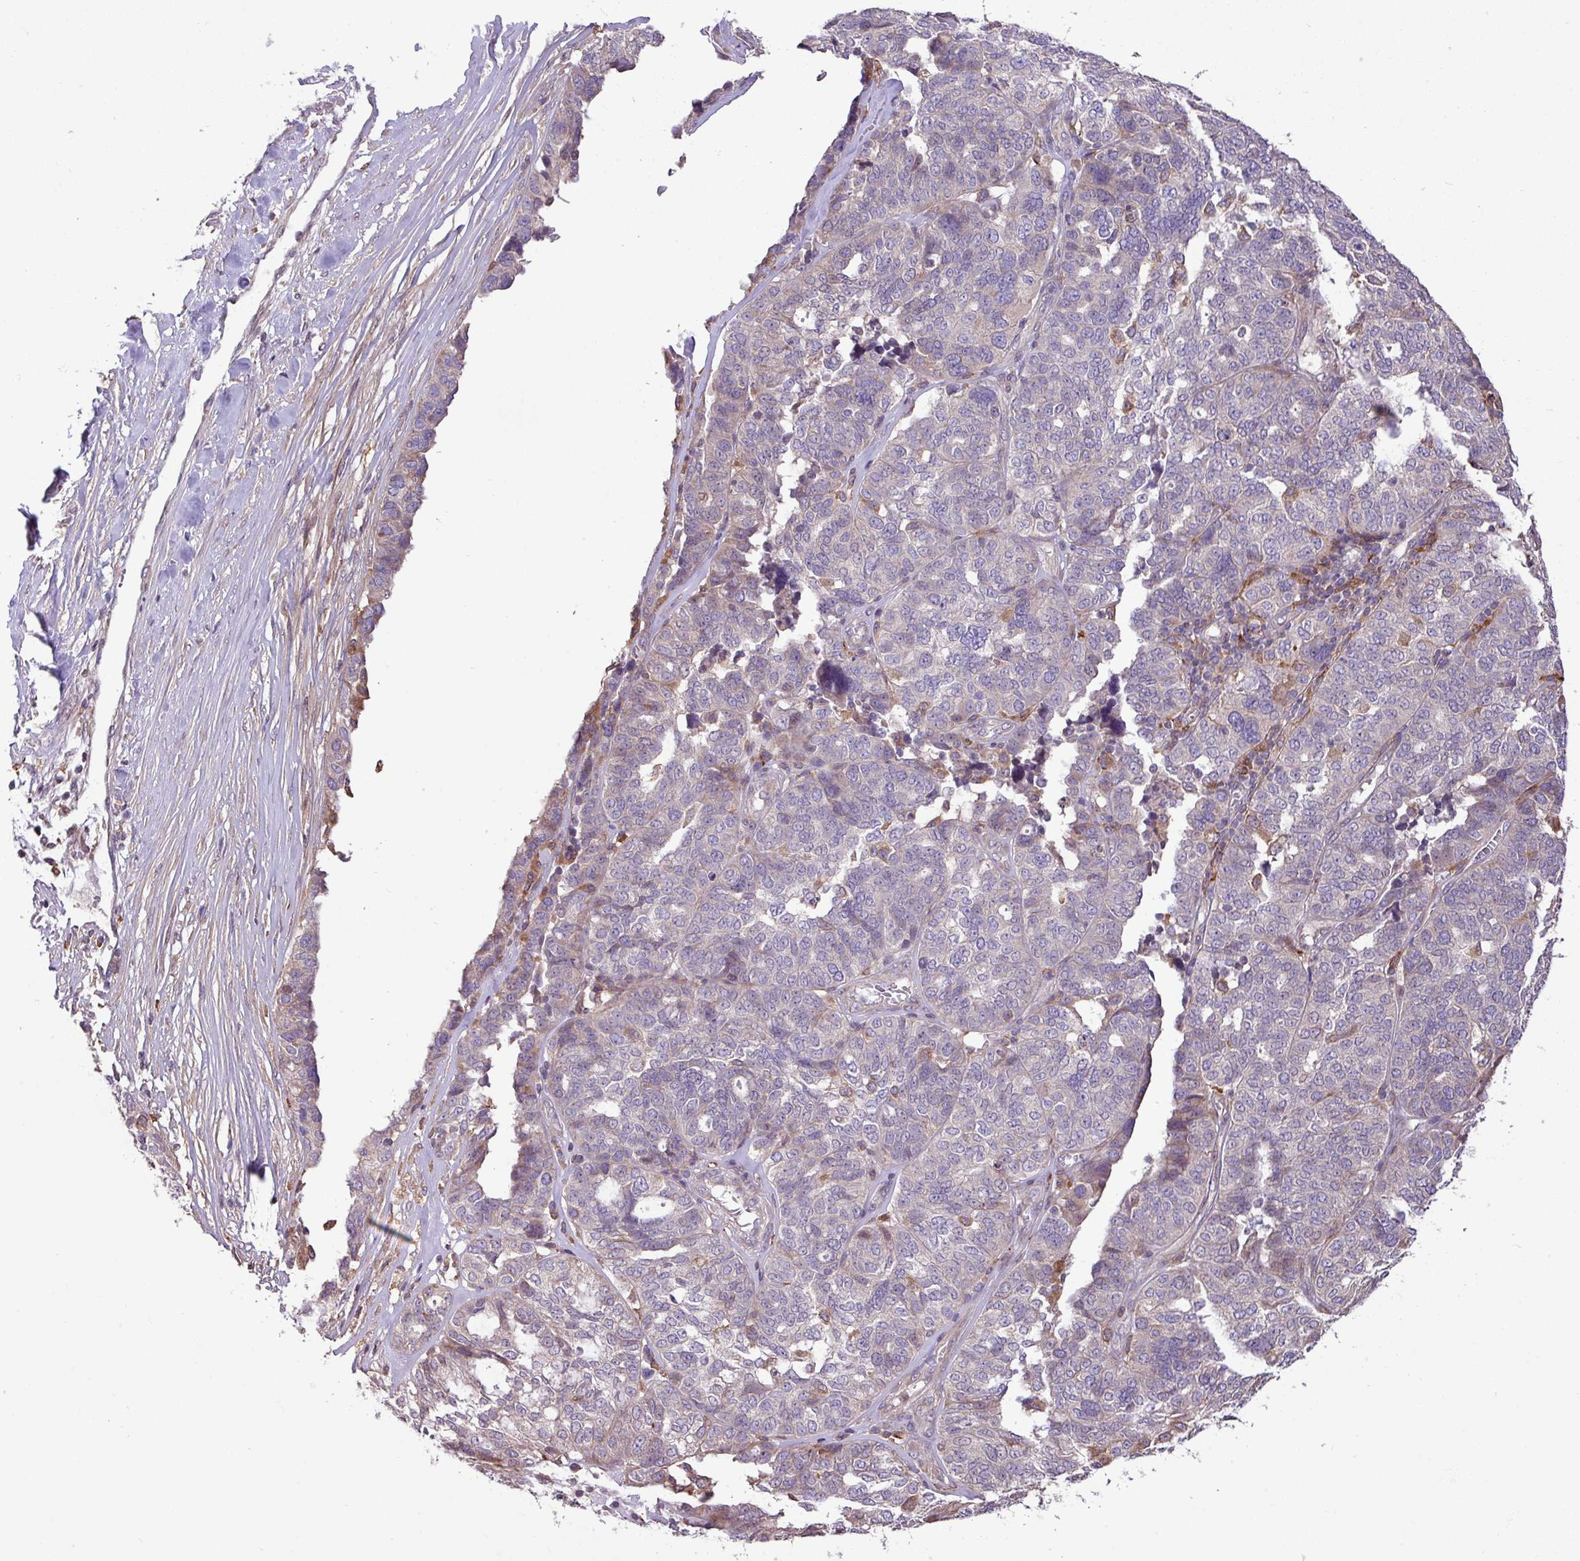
{"staining": {"intensity": "weak", "quantity": "<25%", "location": "cytoplasmic/membranous"}, "tissue": "ovarian cancer", "cell_type": "Tumor cells", "image_type": "cancer", "snomed": [{"axis": "morphology", "description": "Cystadenocarcinoma, serous, NOS"}, {"axis": "topography", "description": "Ovary"}], "caption": "An image of human ovarian cancer (serous cystadenocarcinoma) is negative for staining in tumor cells.", "gene": "ARHGEF25", "patient": {"sex": "female", "age": 59}}